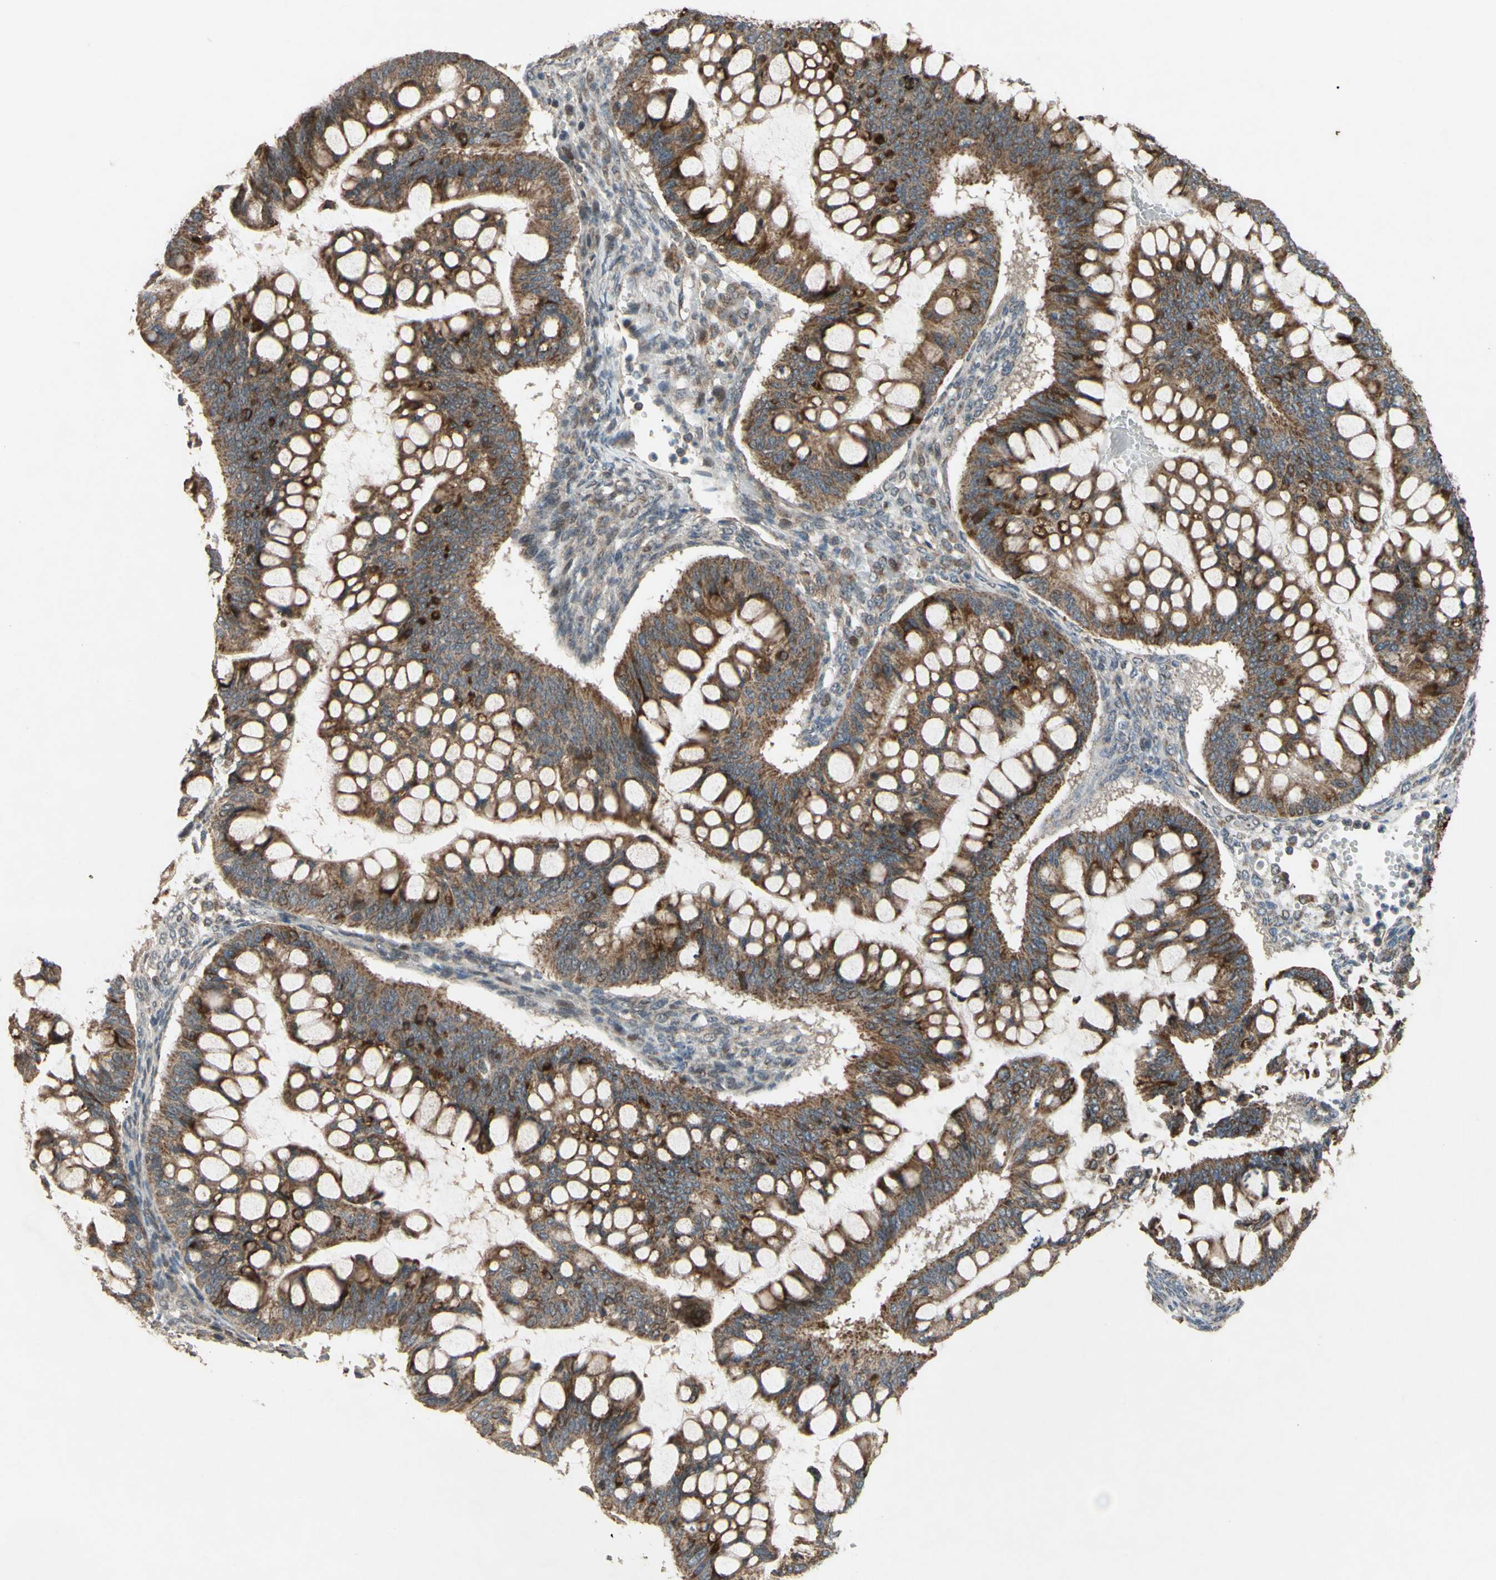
{"staining": {"intensity": "moderate", "quantity": ">75%", "location": "cytoplasmic/membranous"}, "tissue": "ovarian cancer", "cell_type": "Tumor cells", "image_type": "cancer", "snomed": [{"axis": "morphology", "description": "Cystadenocarcinoma, mucinous, NOS"}, {"axis": "topography", "description": "Ovary"}], "caption": "A high-resolution micrograph shows immunohistochemistry (IHC) staining of ovarian mucinous cystadenocarcinoma, which displays moderate cytoplasmic/membranous expression in approximately >75% of tumor cells.", "gene": "CD164", "patient": {"sex": "female", "age": 73}}